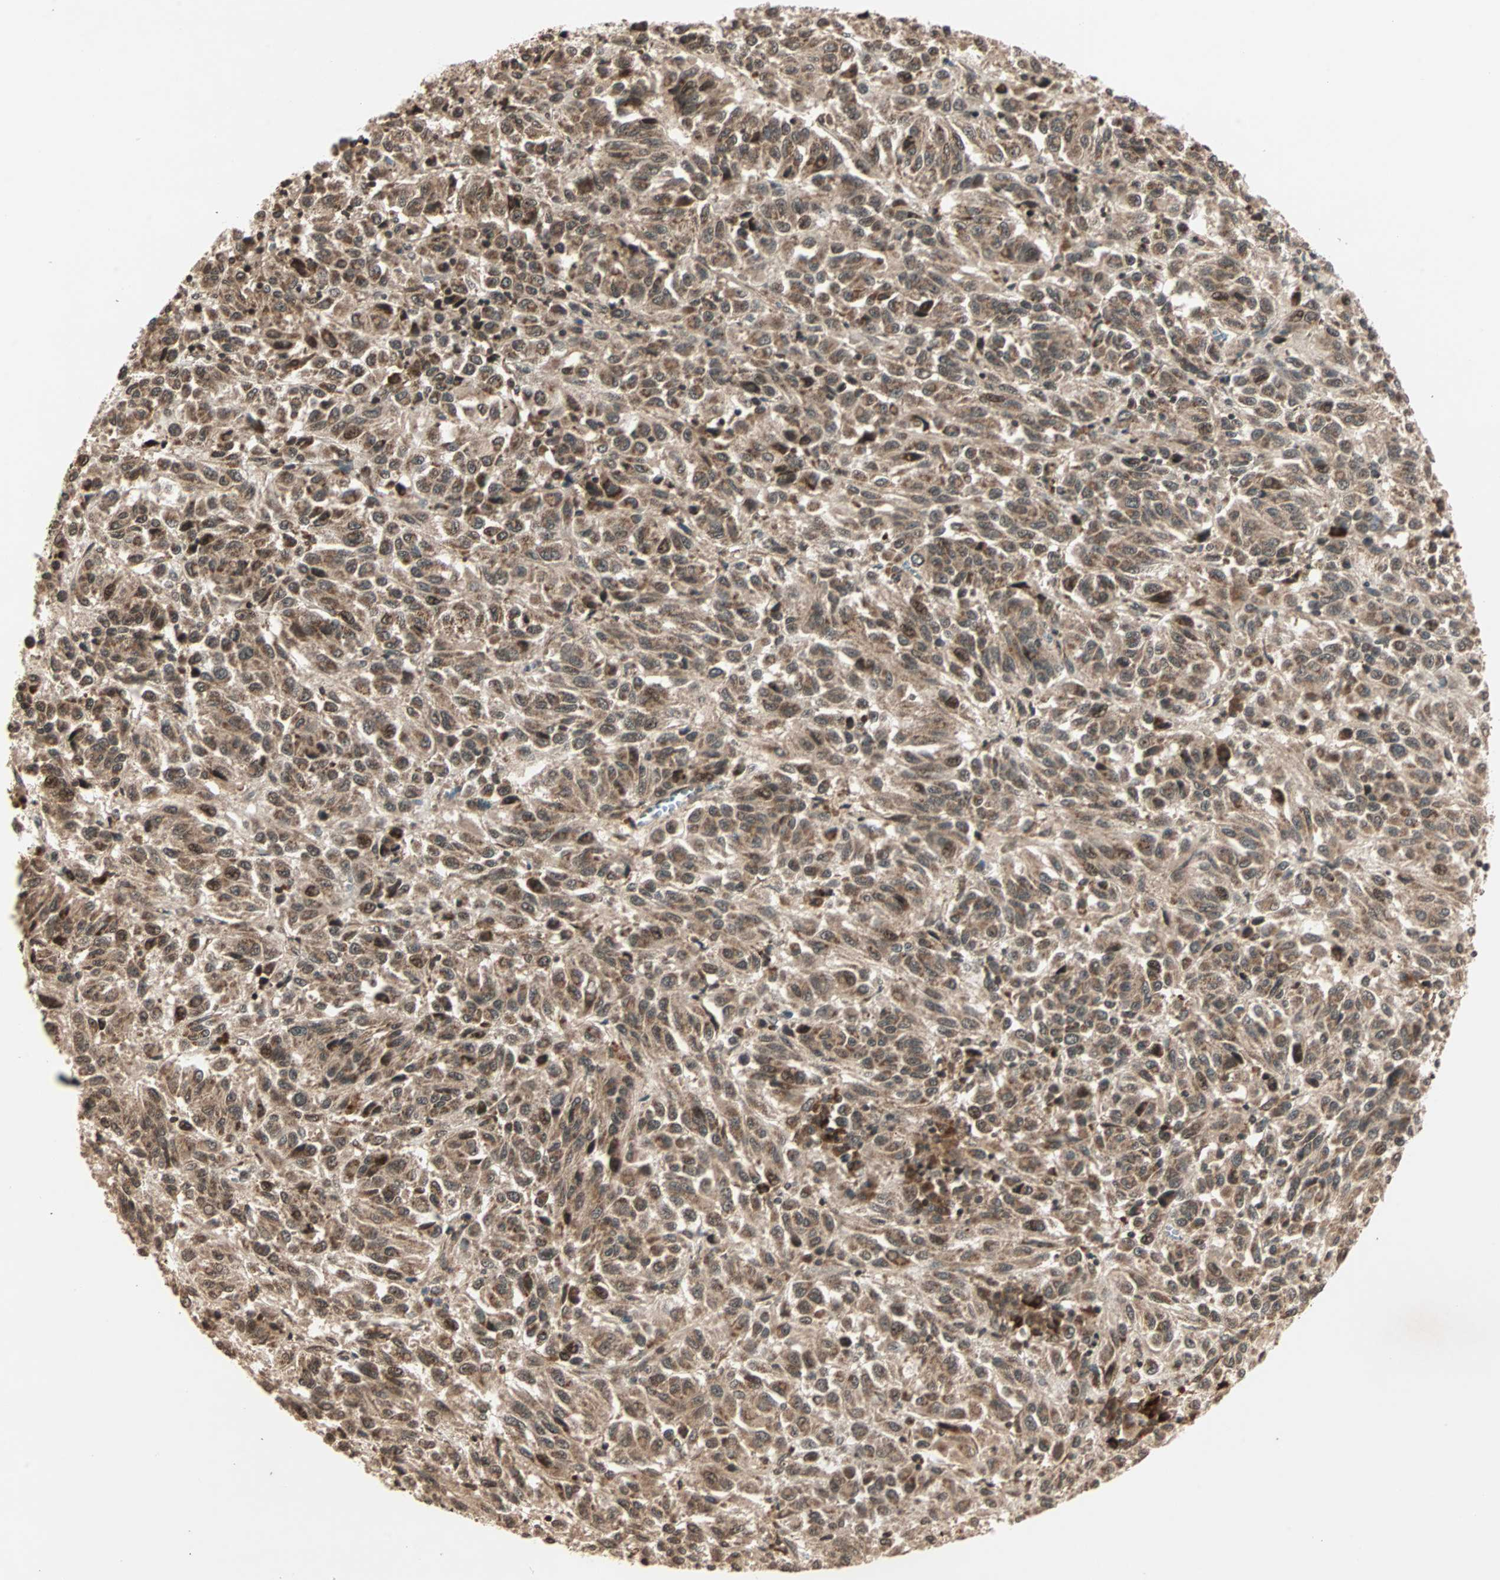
{"staining": {"intensity": "moderate", "quantity": ">75%", "location": "cytoplasmic/membranous,nuclear"}, "tissue": "melanoma", "cell_type": "Tumor cells", "image_type": "cancer", "snomed": [{"axis": "morphology", "description": "Malignant melanoma, Metastatic site"}, {"axis": "topography", "description": "Lung"}], "caption": "Tumor cells exhibit moderate cytoplasmic/membranous and nuclear positivity in about >75% of cells in malignant melanoma (metastatic site). The protein of interest is stained brown, and the nuclei are stained in blue (DAB IHC with brightfield microscopy, high magnification).", "gene": "RFFL", "patient": {"sex": "male", "age": 64}}